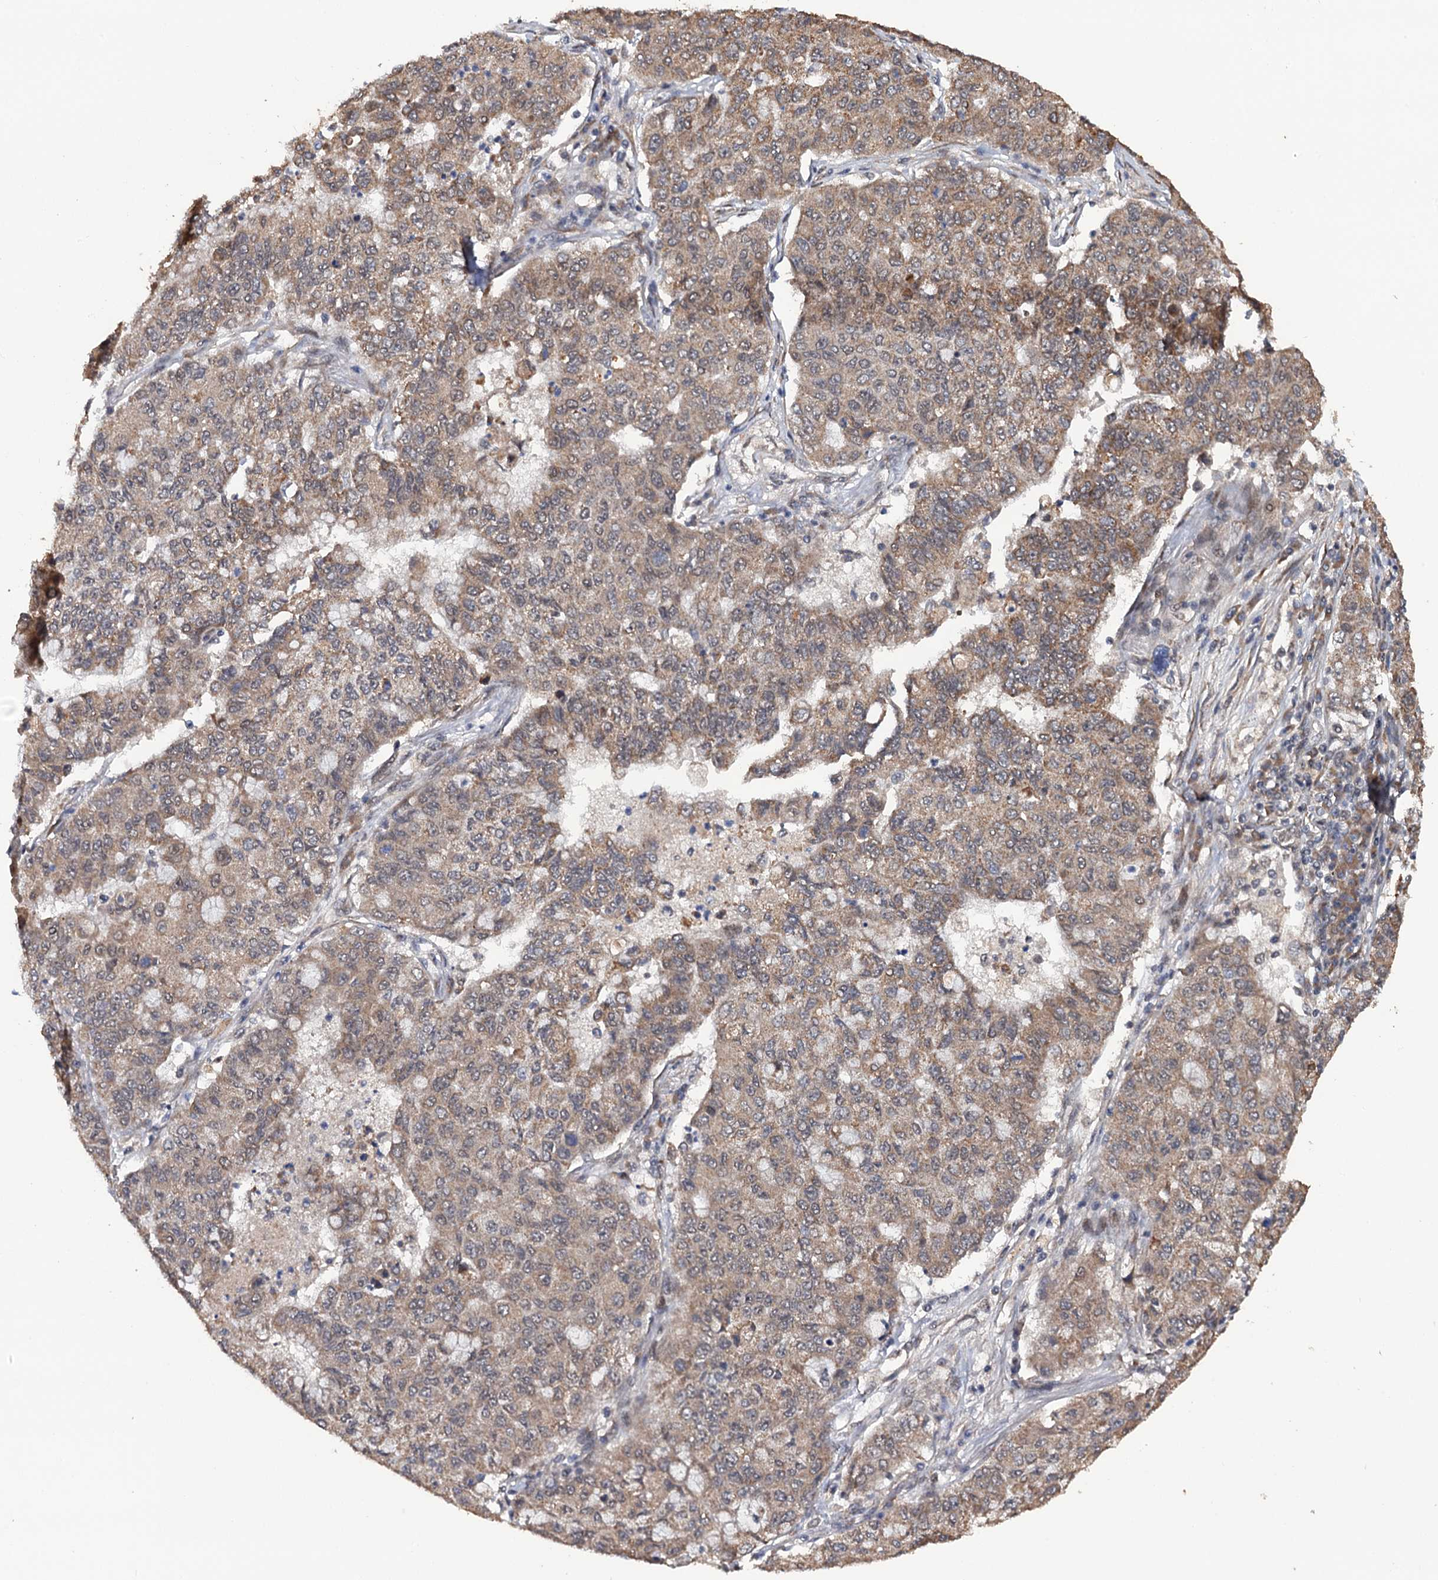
{"staining": {"intensity": "moderate", "quantity": ">75%", "location": "cytoplasmic/membranous"}, "tissue": "lung cancer", "cell_type": "Tumor cells", "image_type": "cancer", "snomed": [{"axis": "morphology", "description": "Squamous cell carcinoma, NOS"}, {"axis": "topography", "description": "Lung"}], "caption": "Tumor cells exhibit moderate cytoplasmic/membranous staining in approximately >75% of cells in lung squamous cell carcinoma.", "gene": "LRRC63", "patient": {"sex": "male", "age": 74}}